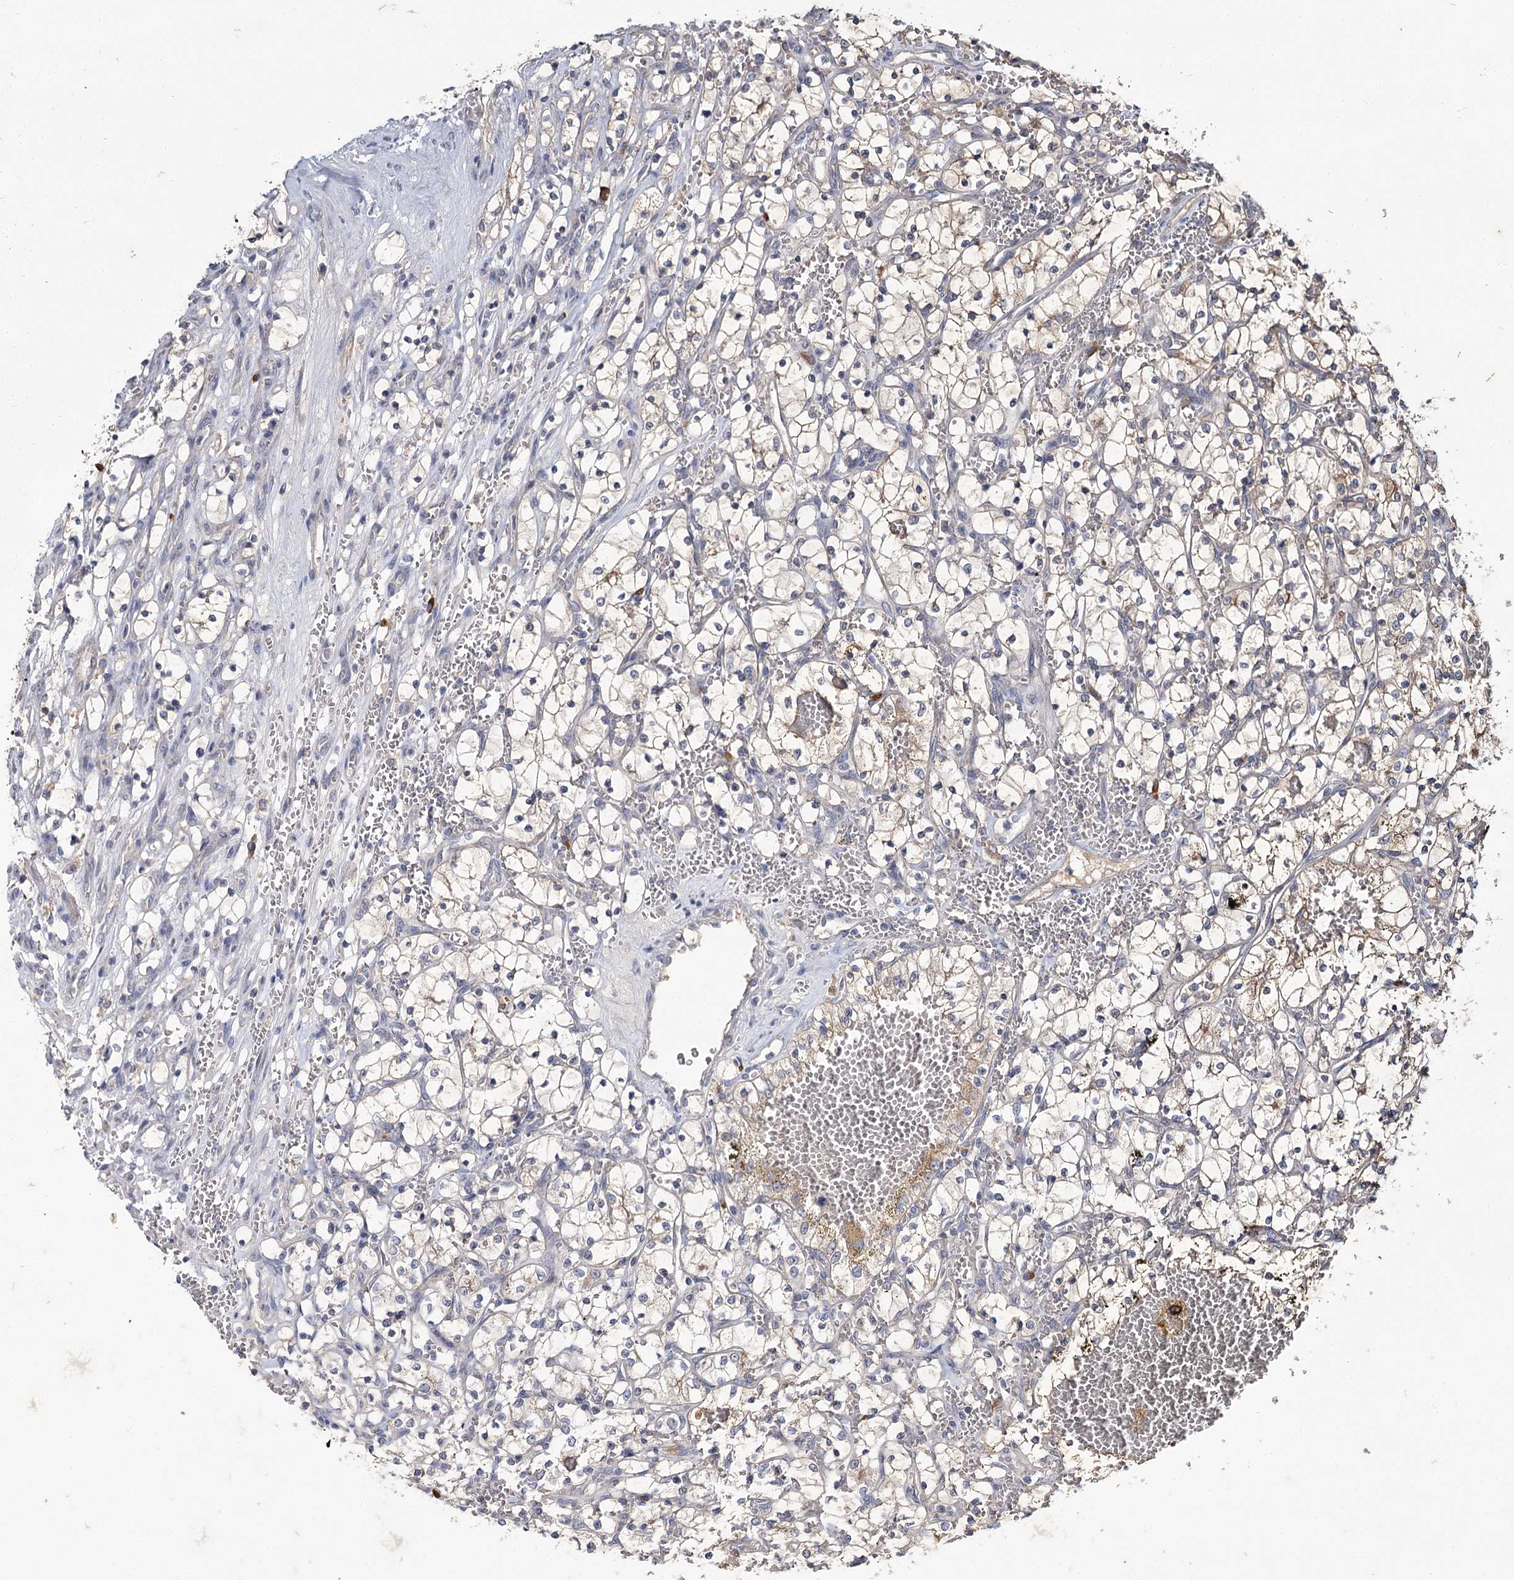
{"staining": {"intensity": "moderate", "quantity": "<25%", "location": "cytoplasmic/membranous"}, "tissue": "renal cancer", "cell_type": "Tumor cells", "image_type": "cancer", "snomed": [{"axis": "morphology", "description": "Adenocarcinoma, NOS"}, {"axis": "topography", "description": "Kidney"}], "caption": "Human renal adenocarcinoma stained for a protein (brown) exhibits moderate cytoplasmic/membranous positive positivity in about <25% of tumor cells.", "gene": "MFN1", "patient": {"sex": "female", "age": 69}}